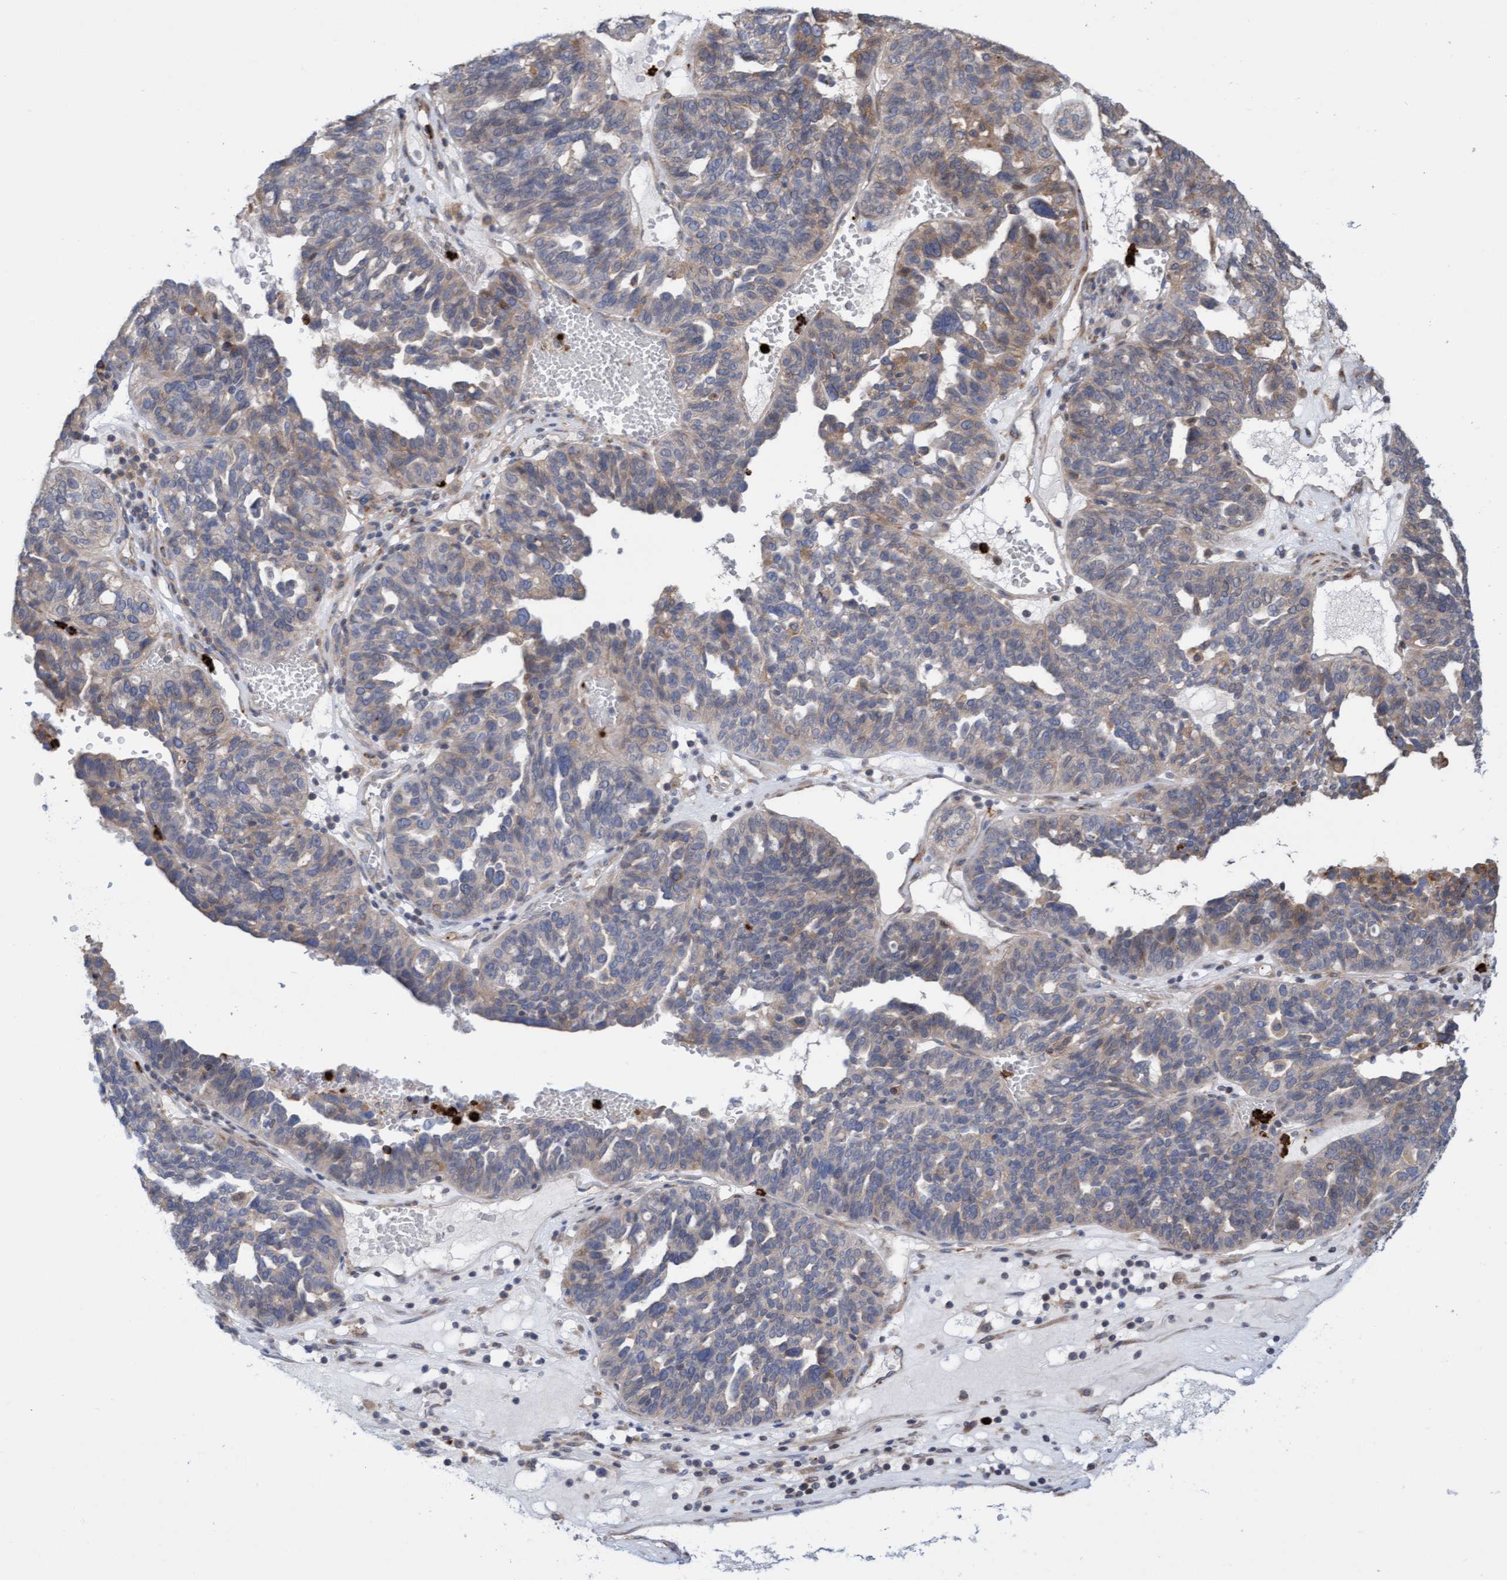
{"staining": {"intensity": "weak", "quantity": "25%-75%", "location": "cytoplasmic/membranous"}, "tissue": "ovarian cancer", "cell_type": "Tumor cells", "image_type": "cancer", "snomed": [{"axis": "morphology", "description": "Cystadenocarcinoma, serous, NOS"}, {"axis": "topography", "description": "Ovary"}], "caption": "A low amount of weak cytoplasmic/membranous expression is identified in about 25%-75% of tumor cells in ovarian serous cystadenocarcinoma tissue.", "gene": "MMP8", "patient": {"sex": "female", "age": 59}}